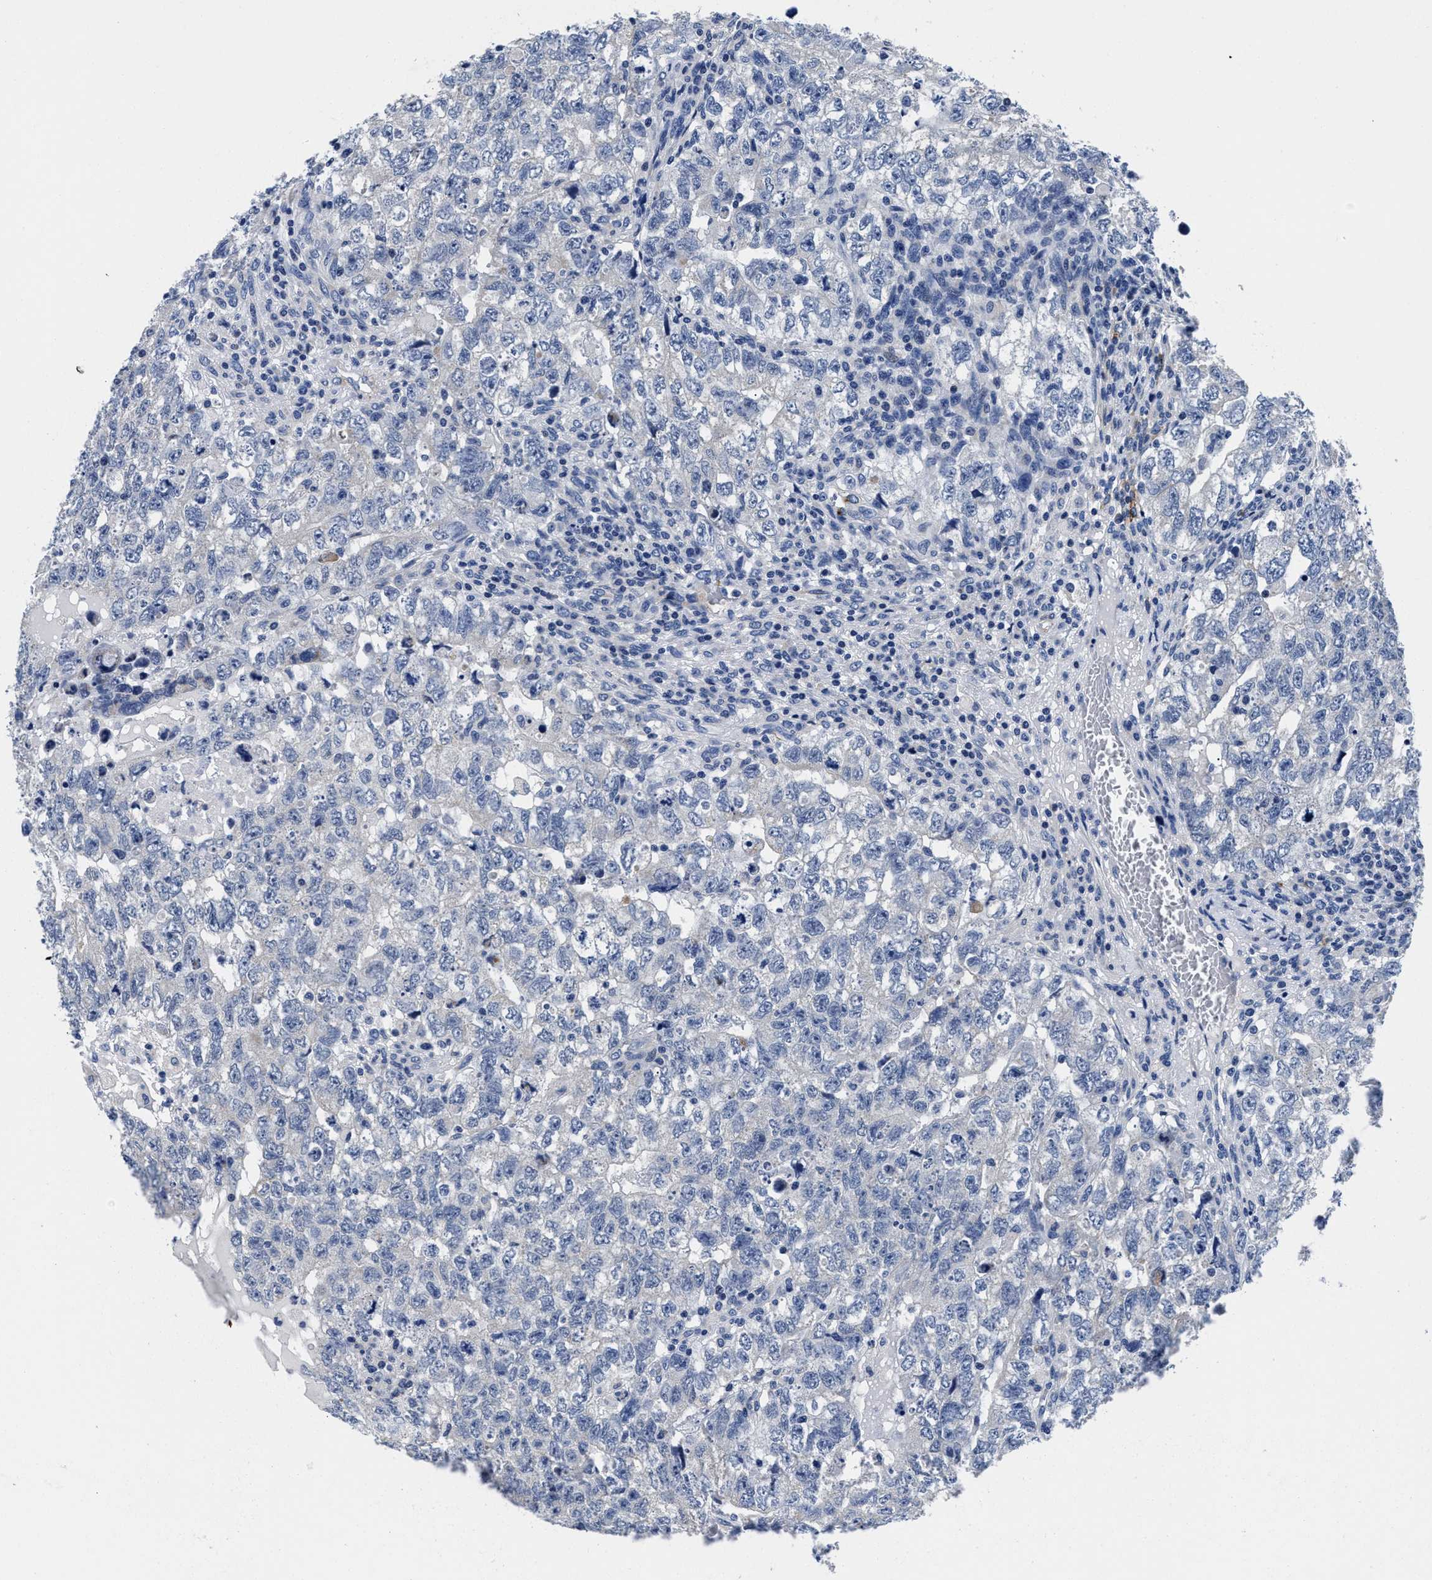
{"staining": {"intensity": "negative", "quantity": "none", "location": "none"}, "tissue": "testis cancer", "cell_type": "Tumor cells", "image_type": "cancer", "snomed": [{"axis": "morphology", "description": "Carcinoma, Embryonal, NOS"}, {"axis": "topography", "description": "Testis"}], "caption": "This is a micrograph of IHC staining of embryonal carcinoma (testis), which shows no expression in tumor cells.", "gene": "SLC35F1", "patient": {"sex": "male", "age": 36}}